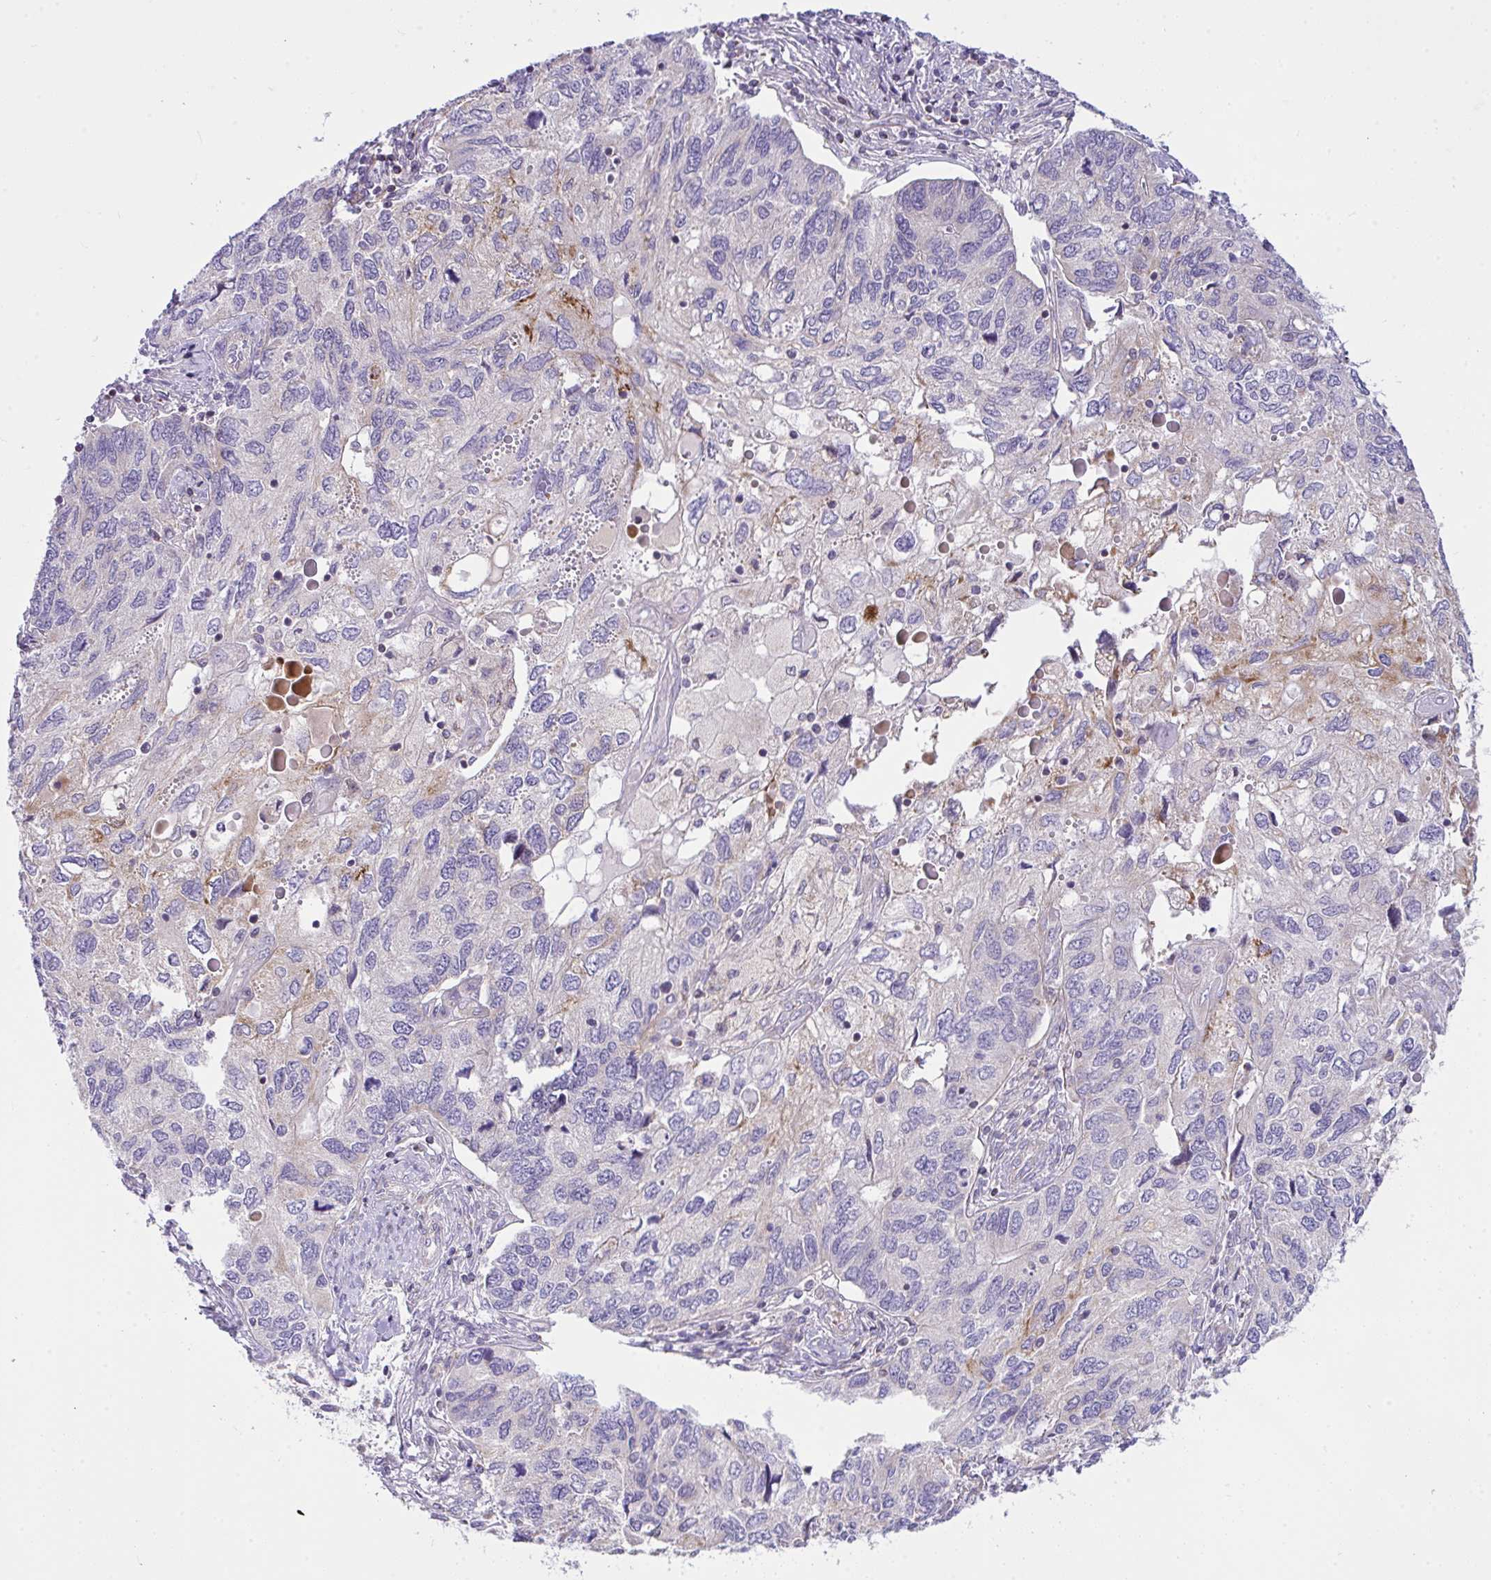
{"staining": {"intensity": "negative", "quantity": "none", "location": "none"}, "tissue": "endometrial cancer", "cell_type": "Tumor cells", "image_type": "cancer", "snomed": [{"axis": "morphology", "description": "Carcinoma, NOS"}, {"axis": "topography", "description": "Uterus"}], "caption": "This photomicrograph is of endometrial cancer stained with immunohistochemistry to label a protein in brown with the nuclei are counter-stained blue. There is no expression in tumor cells.", "gene": "CEP63", "patient": {"sex": "female", "age": 76}}